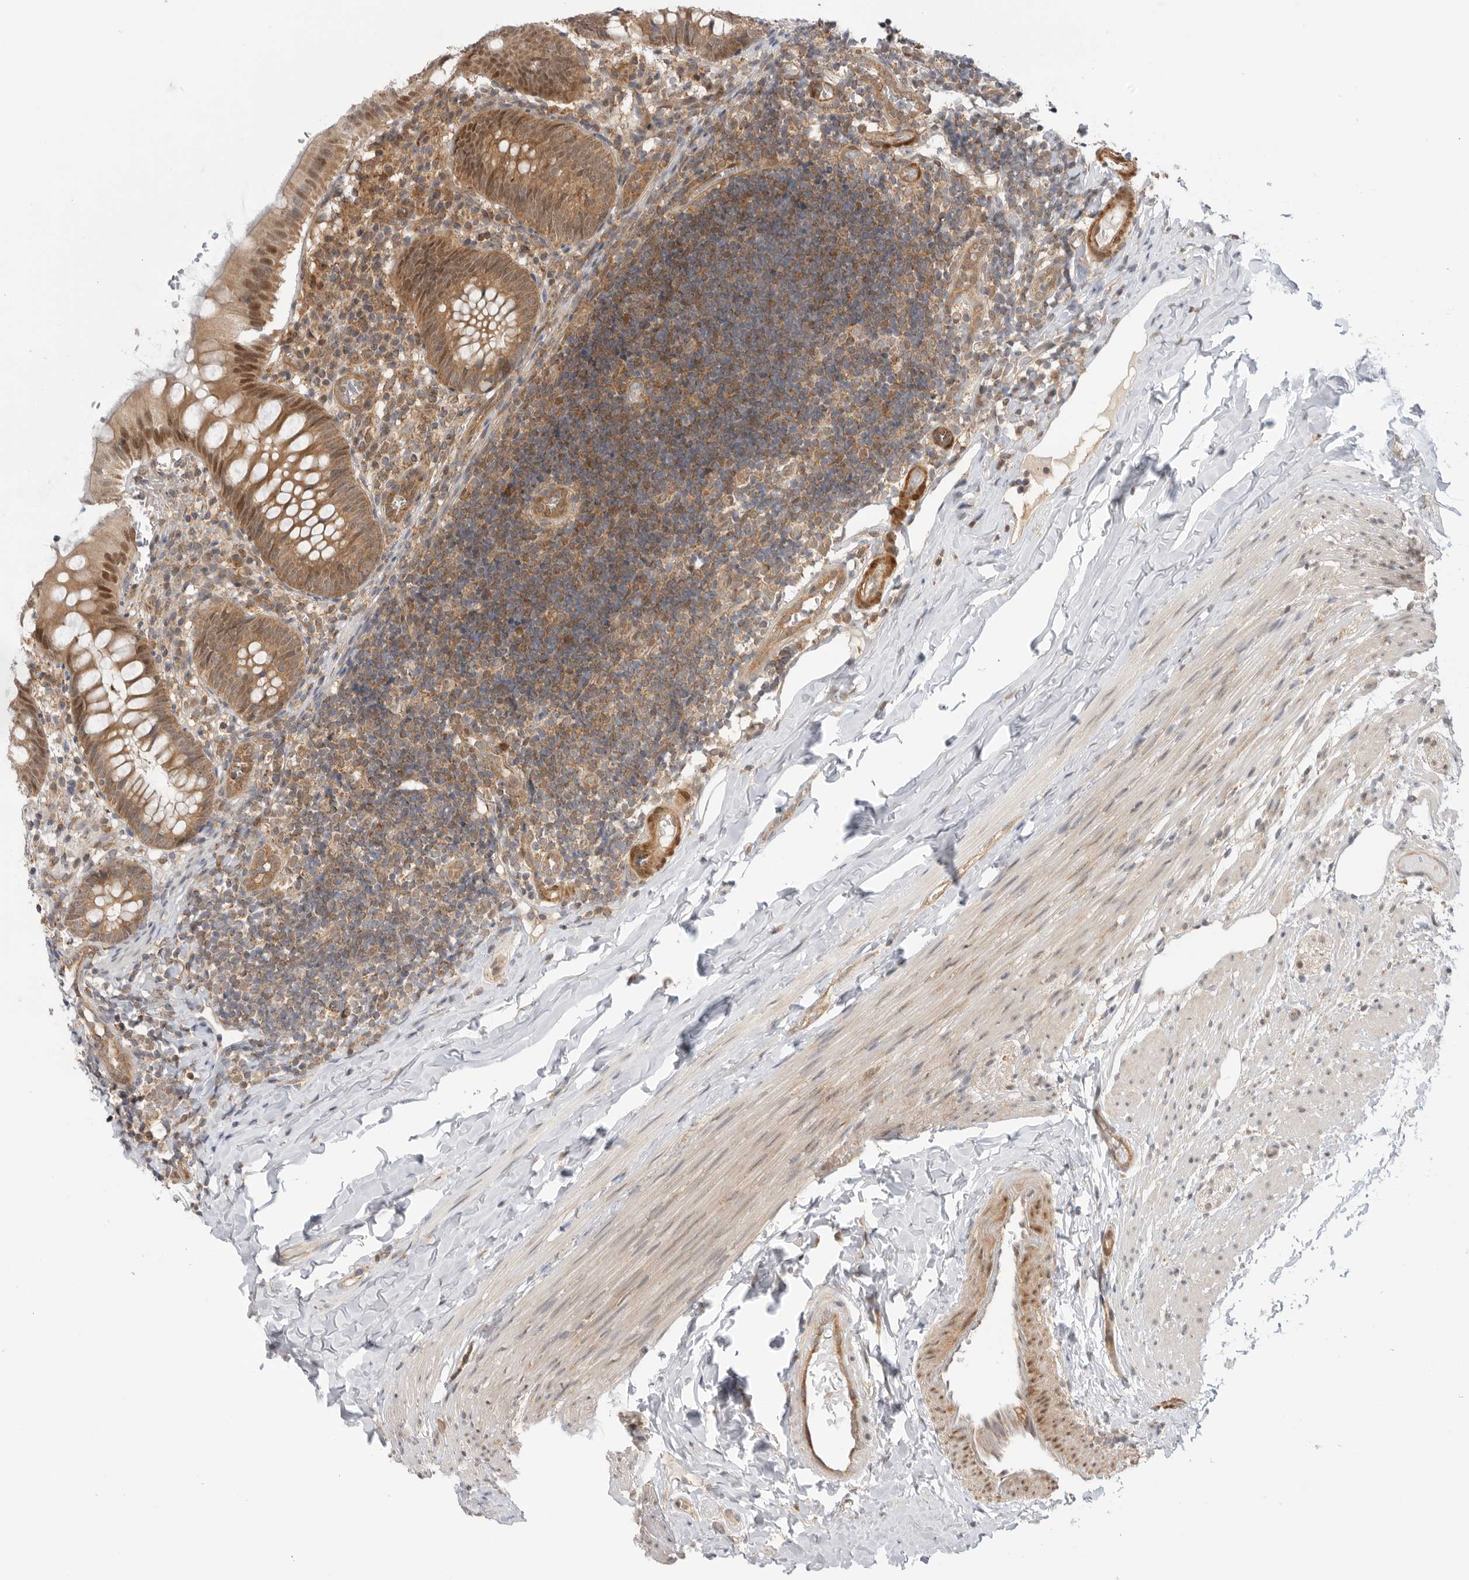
{"staining": {"intensity": "moderate", "quantity": ">75%", "location": "cytoplasmic/membranous,nuclear"}, "tissue": "appendix", "cell_type": "Glandular cells", "image_type": "normal", "snomed": [{"axis": "morphology", "description": "Normal tissue, NOS"}, {"axis": "topography", "description": "Appendix"}], "caption": "Glandular cells demonstrate medium levels of moderate cytoplasmic/membranous,nuclear staining in about >75% of cells in benign appendix. Nuclei are stained in blue.", "gene": "DCAF8", "patient": {"sex": "male", "age": 8}}